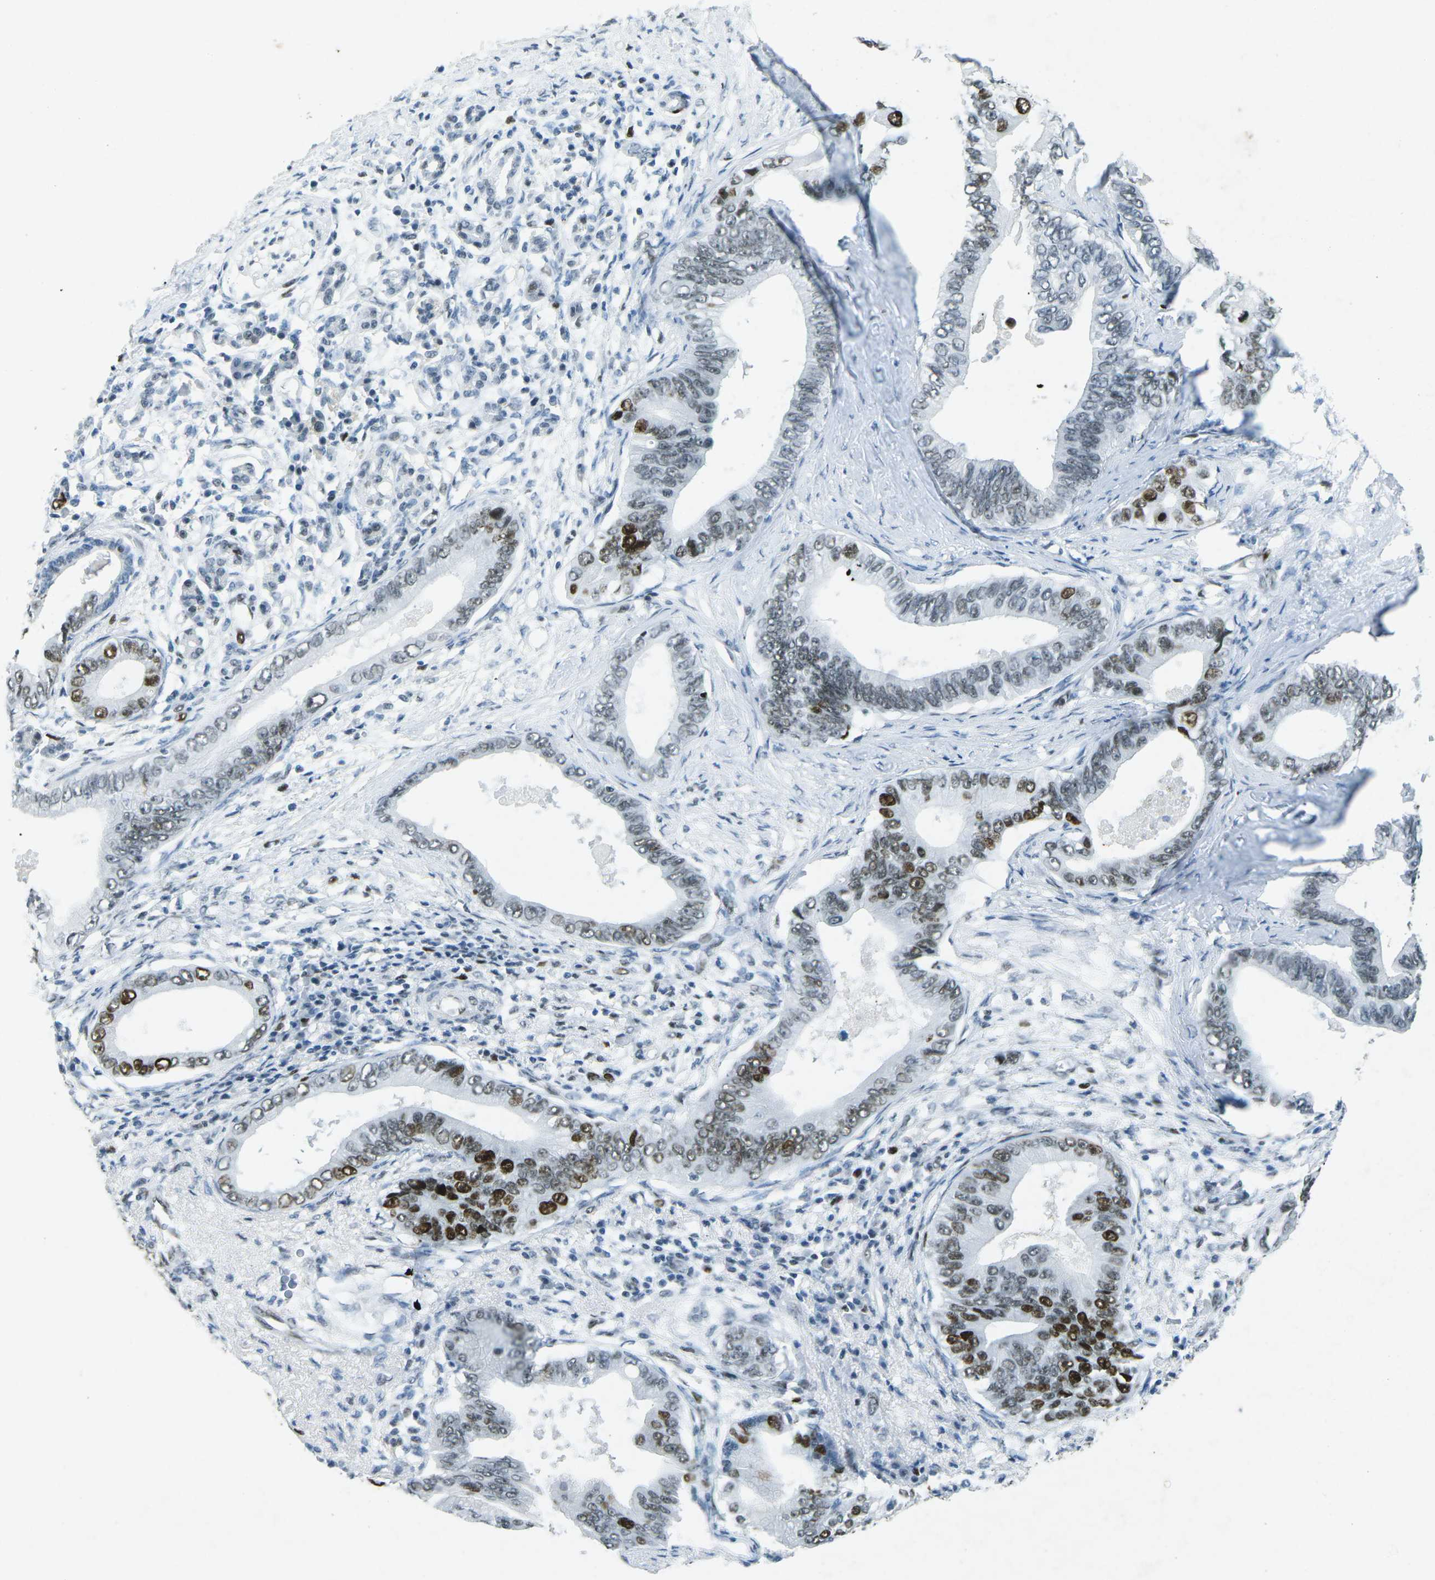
{"staining": {"intensity": "strong", "quantity": ">75%", "location": "nuclear"}, "tissue": "pancreatic cancer", "cell_type": "Tumor cells", "image_type": "cancer", "snomed": [{"axis": "morphology", "description": "Adenocarcinoma, NOS"}, {"axis": "topography", "description": "Pancreas"}], "caption": "Brown immunohistochemical staining in human pancreatic cancer (adenocarcinoma) demonstrates strong nuclear expression in about >75% of tumor cells.", "gene": "RB1", "patient": {"sex": "male", "age": 77}}